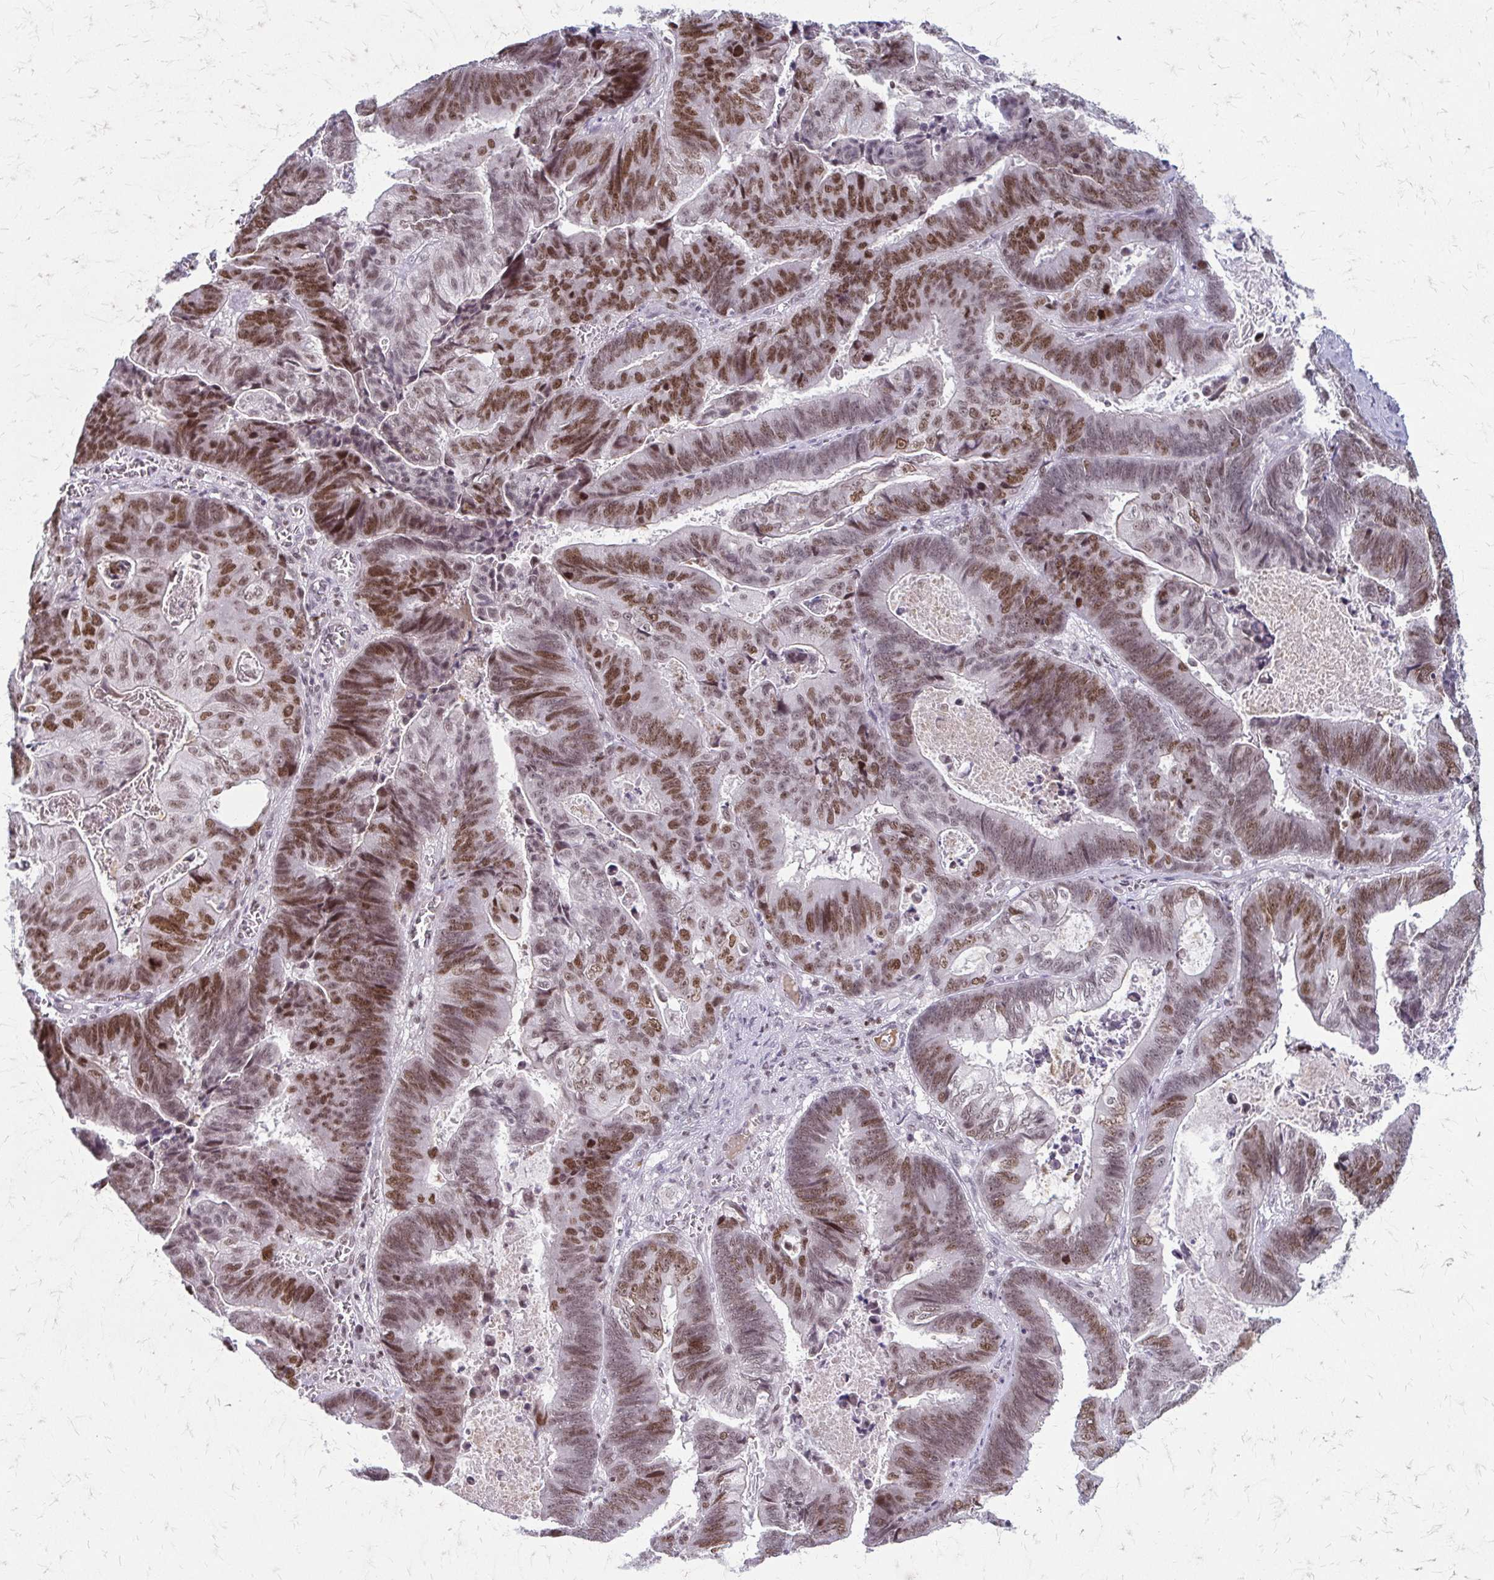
{"staining": {"intensity": "moderate", "quantity": ">75%", "location": "nuclear"}, "tissue": "lung cancer", "cell_type": "Tumor cells", "image_type": "cancer", "snomed": [{"axis": "morphology", "description": "Aneuploidy"}, {"axis": "morphology", "description": "Adenocarcinoma, NOS"}, {"axis": "morphology", "description": "Adenocarcinoma primary or metastatic"}, {"axis": "topography", "description": "Lung"}], "caption": "Moderate nuclear protein staining is seen in approximately >75% of tumor cells in lung cancer (adenocarcinoma primary or metastatic).", "gene": "EED", "patient": {"sex": "female", "age": 75}}